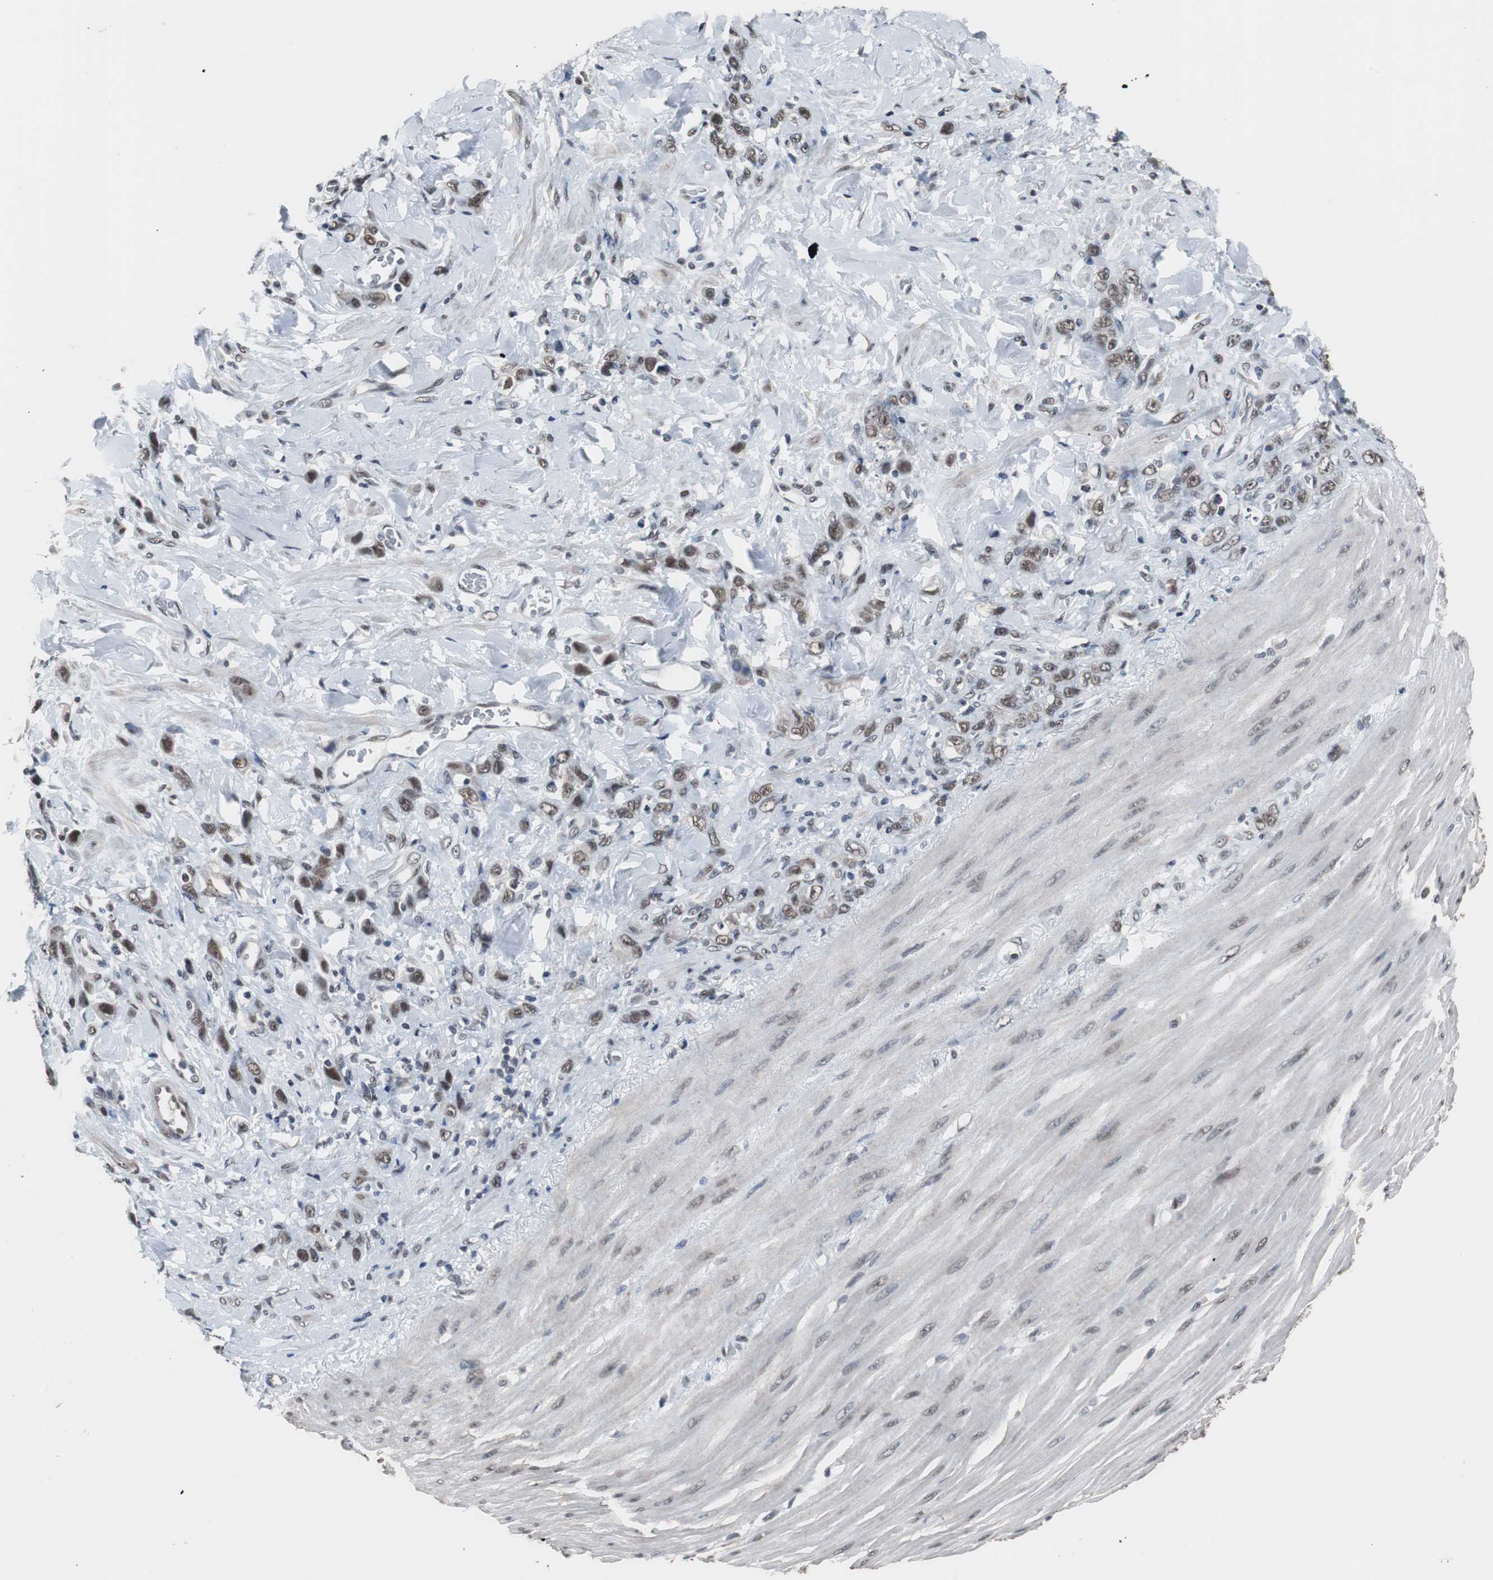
{"staining": {"intensity": "strong", "quantity": ">75%", "location": "nuclear"}, "tissue": "stomach cancer", "cell_type": "Tumor cells", "image_type": "cancer", "snomed": [{"axis": "morphology", "description": "Normal tissue, NOS"}, {"axis": "morphology", "description": "Adenocarcinoma, NOS"}, {"axis": "topography", "description": "Stomach"}], "caption": "High-power microscopy captured an IHC photomicrograph of stomach adenocarcinoma, revealing strong nuclear expression in approximately >75% of tumor cells.", "gene": "TAF7", "patient": {"sex": "male", "age": 82}}